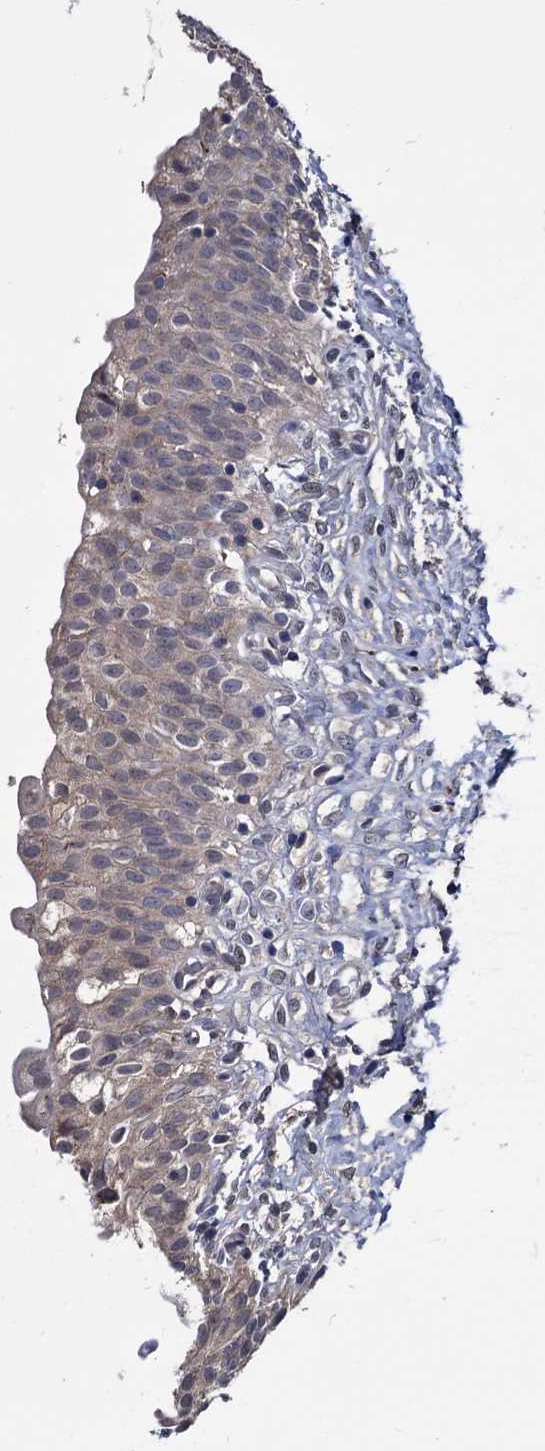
{"staining": {"intensity": "moderate", "quantity": "25%-75%", "location": "cytoplasmic/membranous"}, "tissue": "urinary bladder", "cell_type": "Urothelial cells", "image_type": "normal", "snomed": [{"axis": "morphology", "description": "Normal tissue, NOS"}, {"axis": "topography", "description": "Urinary bladder"}], "caption": "A brown stain shows moderate cytoplasmic/membranous staining of a protein in urothelial cells of normal urinary bladder.", "gene": "ESD", "patient": {"sex": "male", "age": 55}}